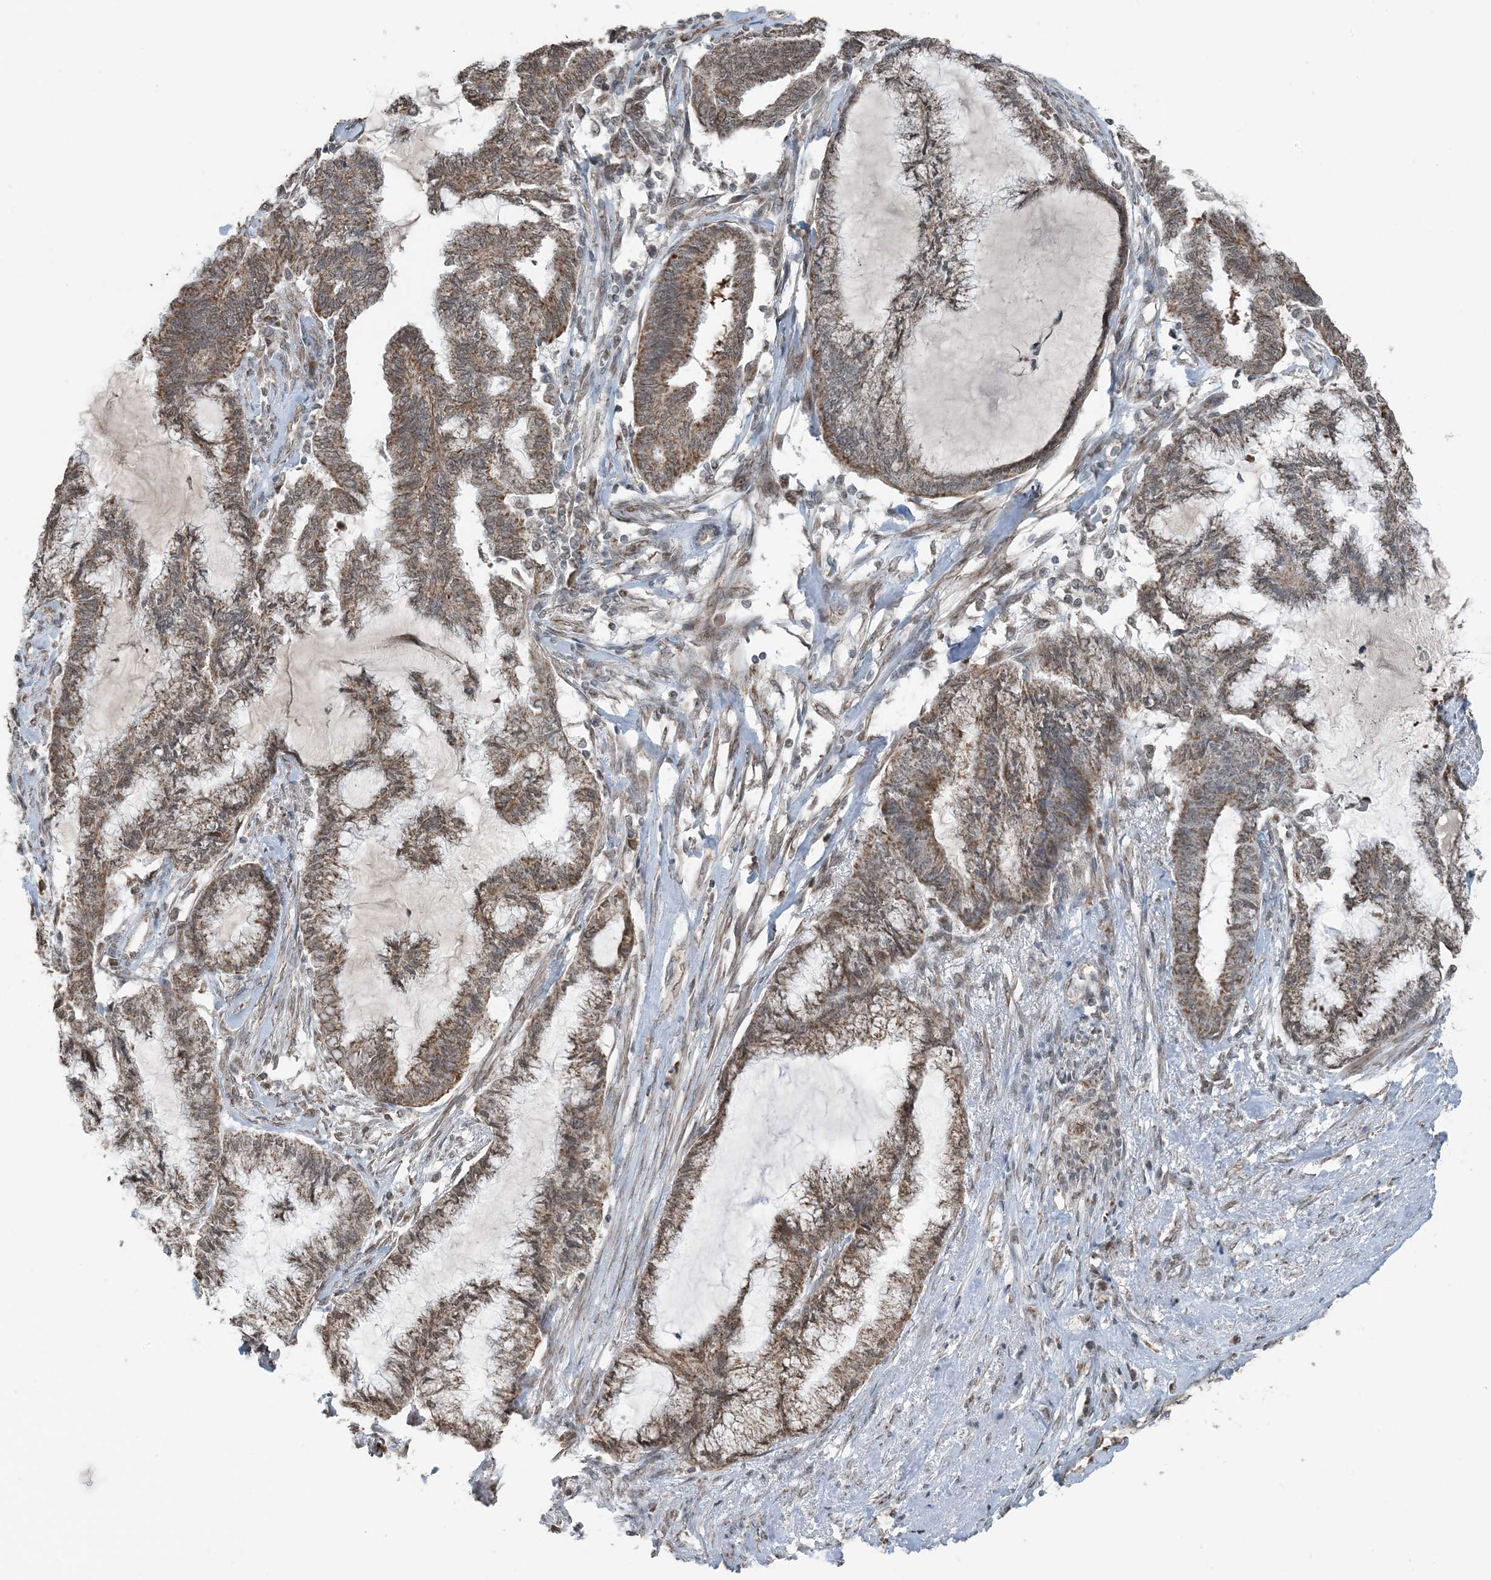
{"staining": {"intensity": "moderate", "quantity": ">75%", "location": "cytoplasmic/membranous"}, "tissue": "endometrial cancer", "cell_type": "Tumor cells", "image_type": "cancer", "snomed": [{"axis": "morphology", "description": "Adenocarcinoma, NOS"}, {"axis": "topography", "description": "Endometrium"}], "caption": "DAB (3,3'-diaminobenzidine) immunohistochemical staining of adenocarcinoma (endometrial) shows moderate cytoplasmic/membranous protein positivity in approximately >75% of tumor cells.", "gene": "PILRB", "patient": {"sex": "female", "age": 86}}